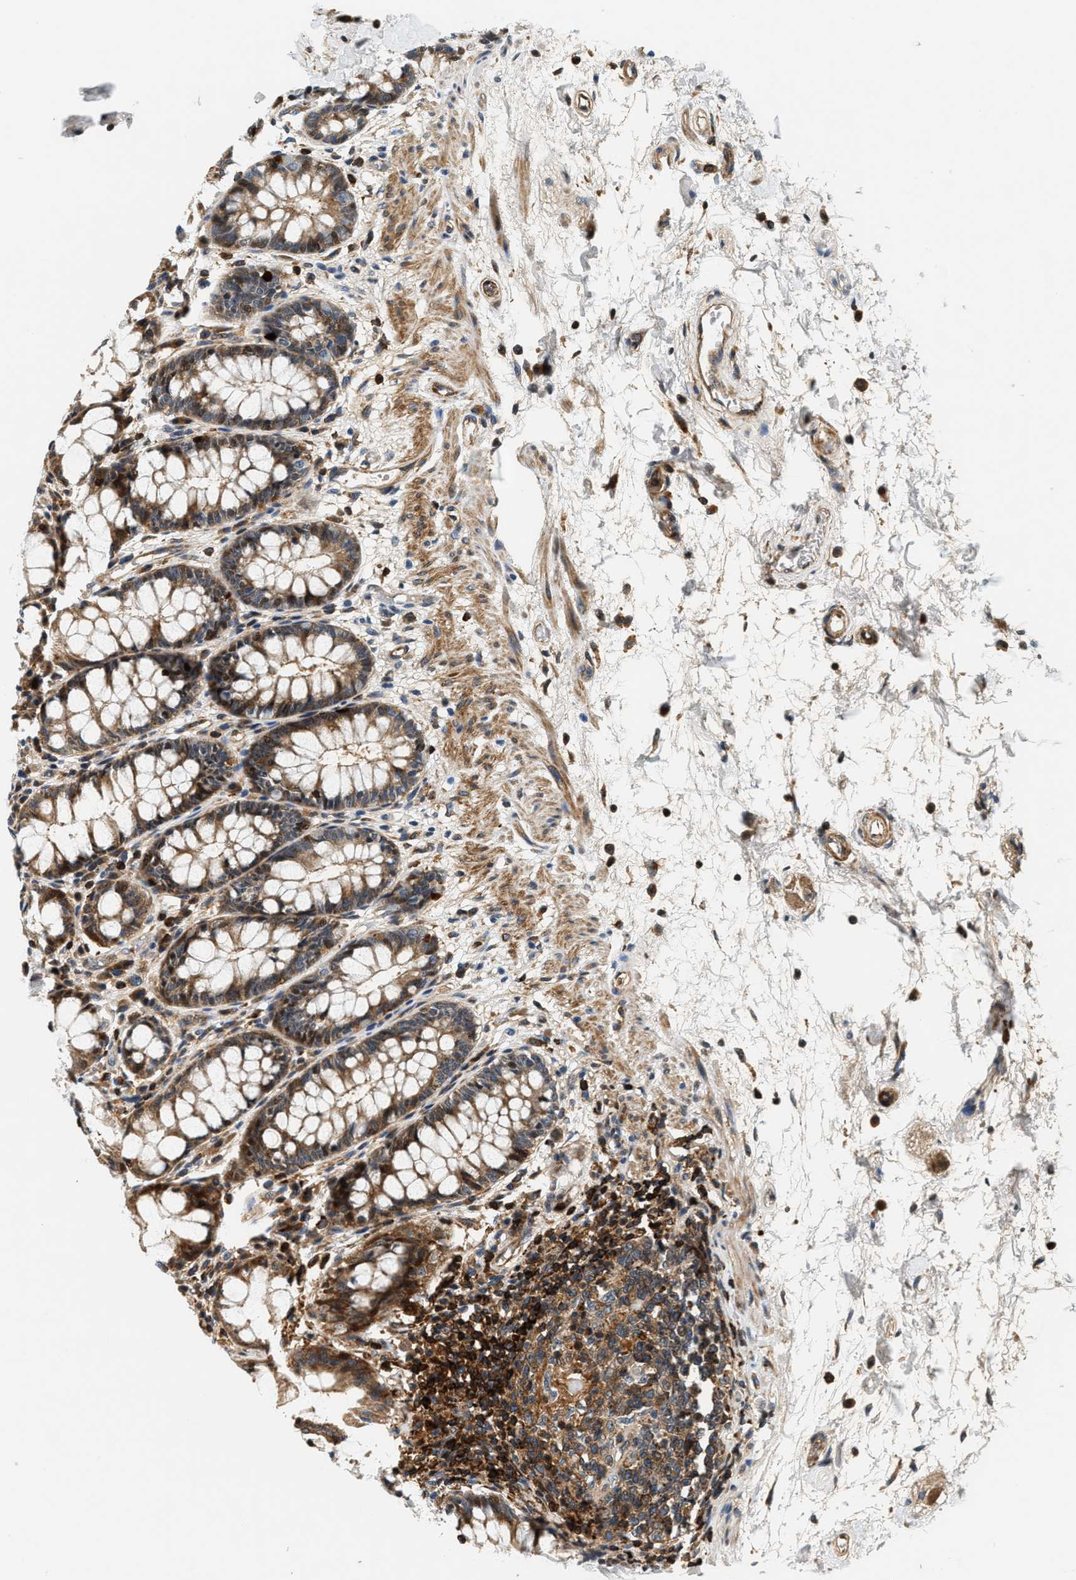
{"staining": {"intensity": "strong", "quantity": ">75%", "location": "cytoplasmic/membranous"}, "tissue": "rectum", "cell_type": "Glandular cells", "image_type": "normal", "snomed": [{"axis": "morphology", "description": "Normal tissue, NOS"}, {"axis": "topography", "description": "Rectum"}], "caption": "Rectum stained with DAB immunohistochemistry (IHC) demonstrates high levels of strong cytoplasmic/membranous expression in about >75% of glandular cells. (DAB (3,3'-diaminobenzidine) IHC, brown staining for protein, blue staining for nuclei).", "gene": "SAMD9", "patient": {"sex": "male", "age": 64}}